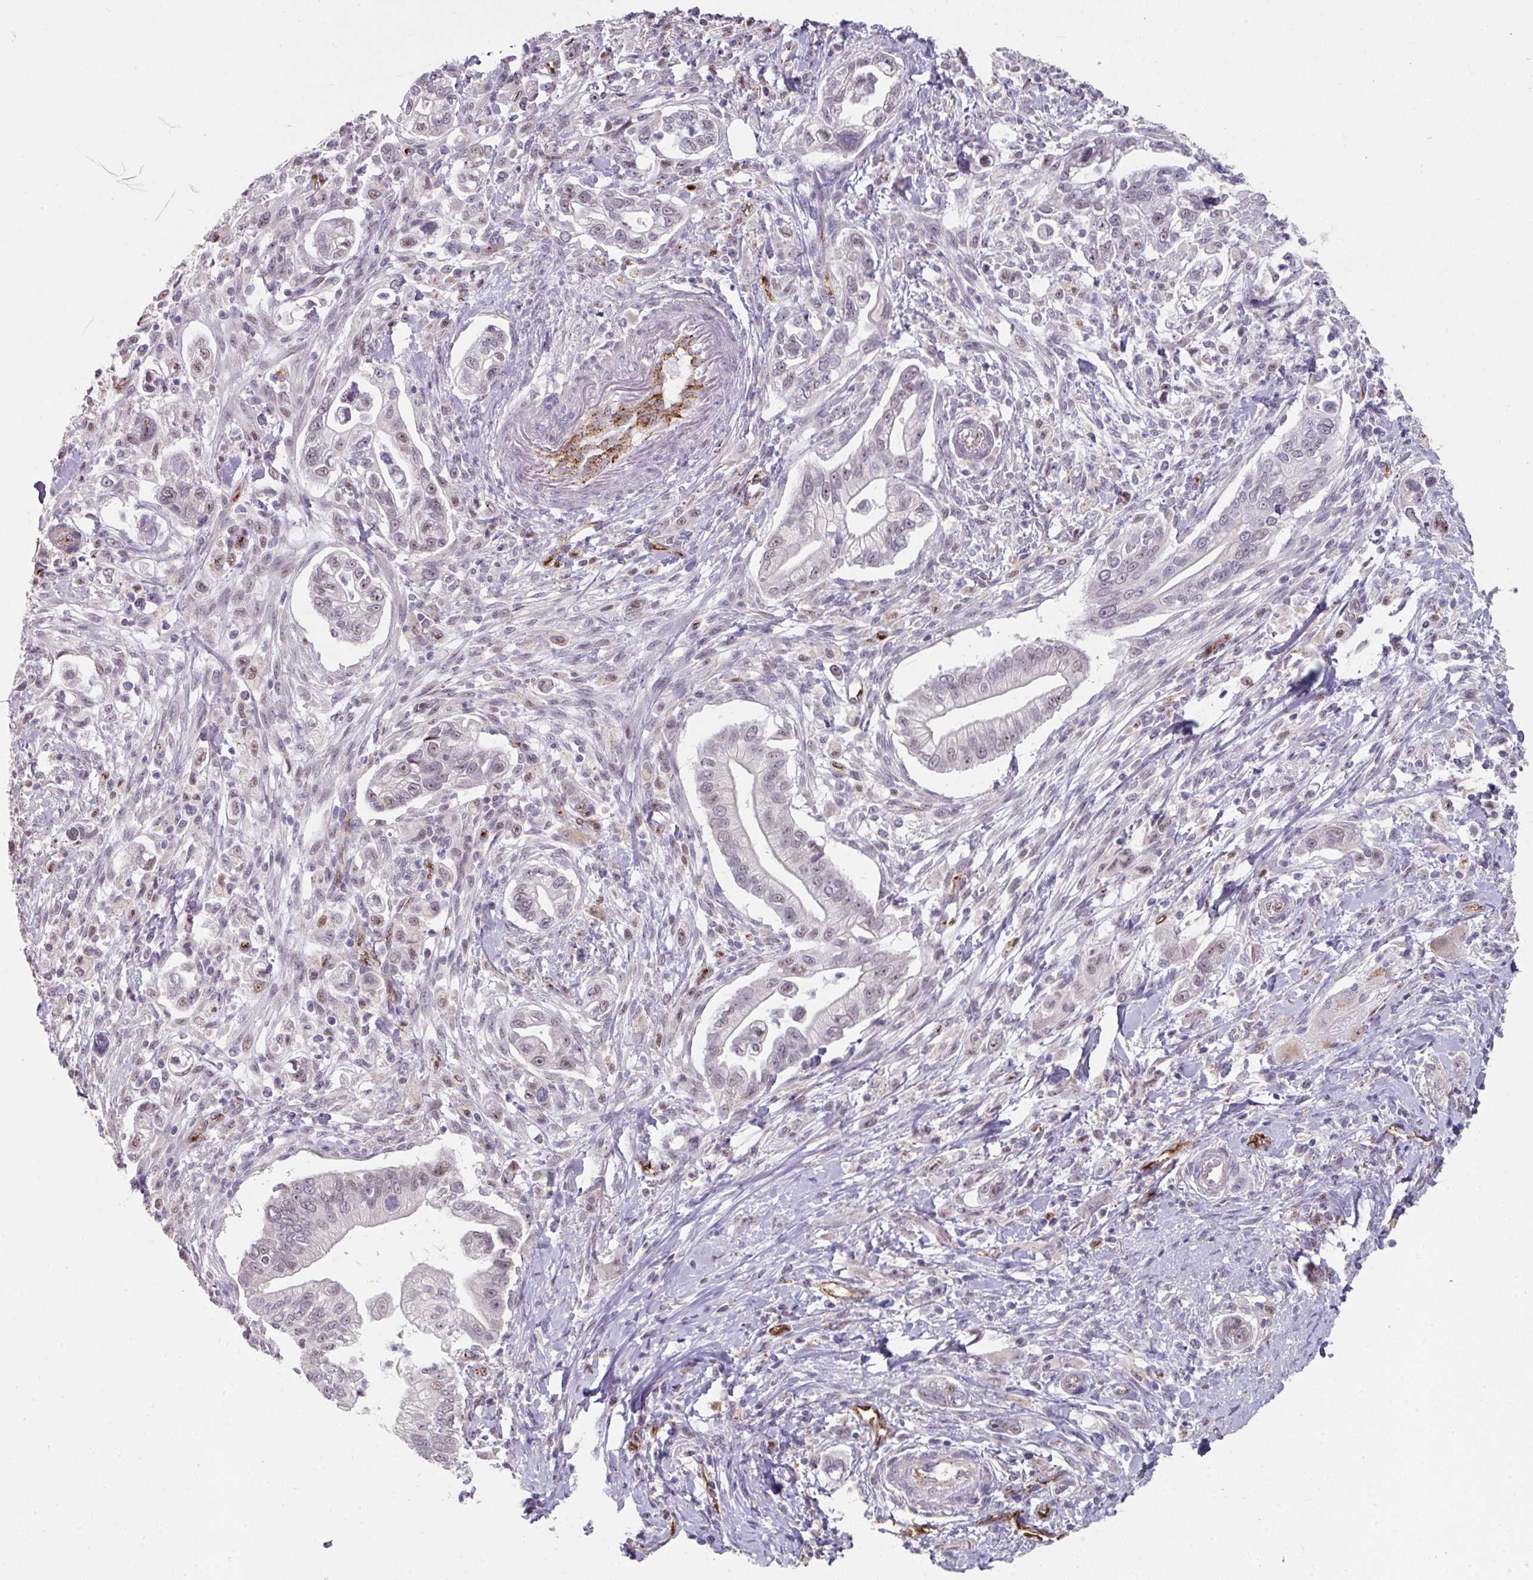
{"staining": {"intensity": "moderate", "quantity": "<25%", "location": "nuclear"}, "tissue": "pancreatic cancer", "cell_type": "Tumor cells", "image_type": "cancer", "snomed": [{"axis": "morphology", "description": "Adenocarcinoma, NOS"}, {"axis": "topography", "description": "Pancreas"}], "caption": "Pancreatic adenocarcinoma stained with a protein marker shows moderate staining in tumor cells.", "gene": "SIDT2", "patient": {"sex": "male", "age": 70}}